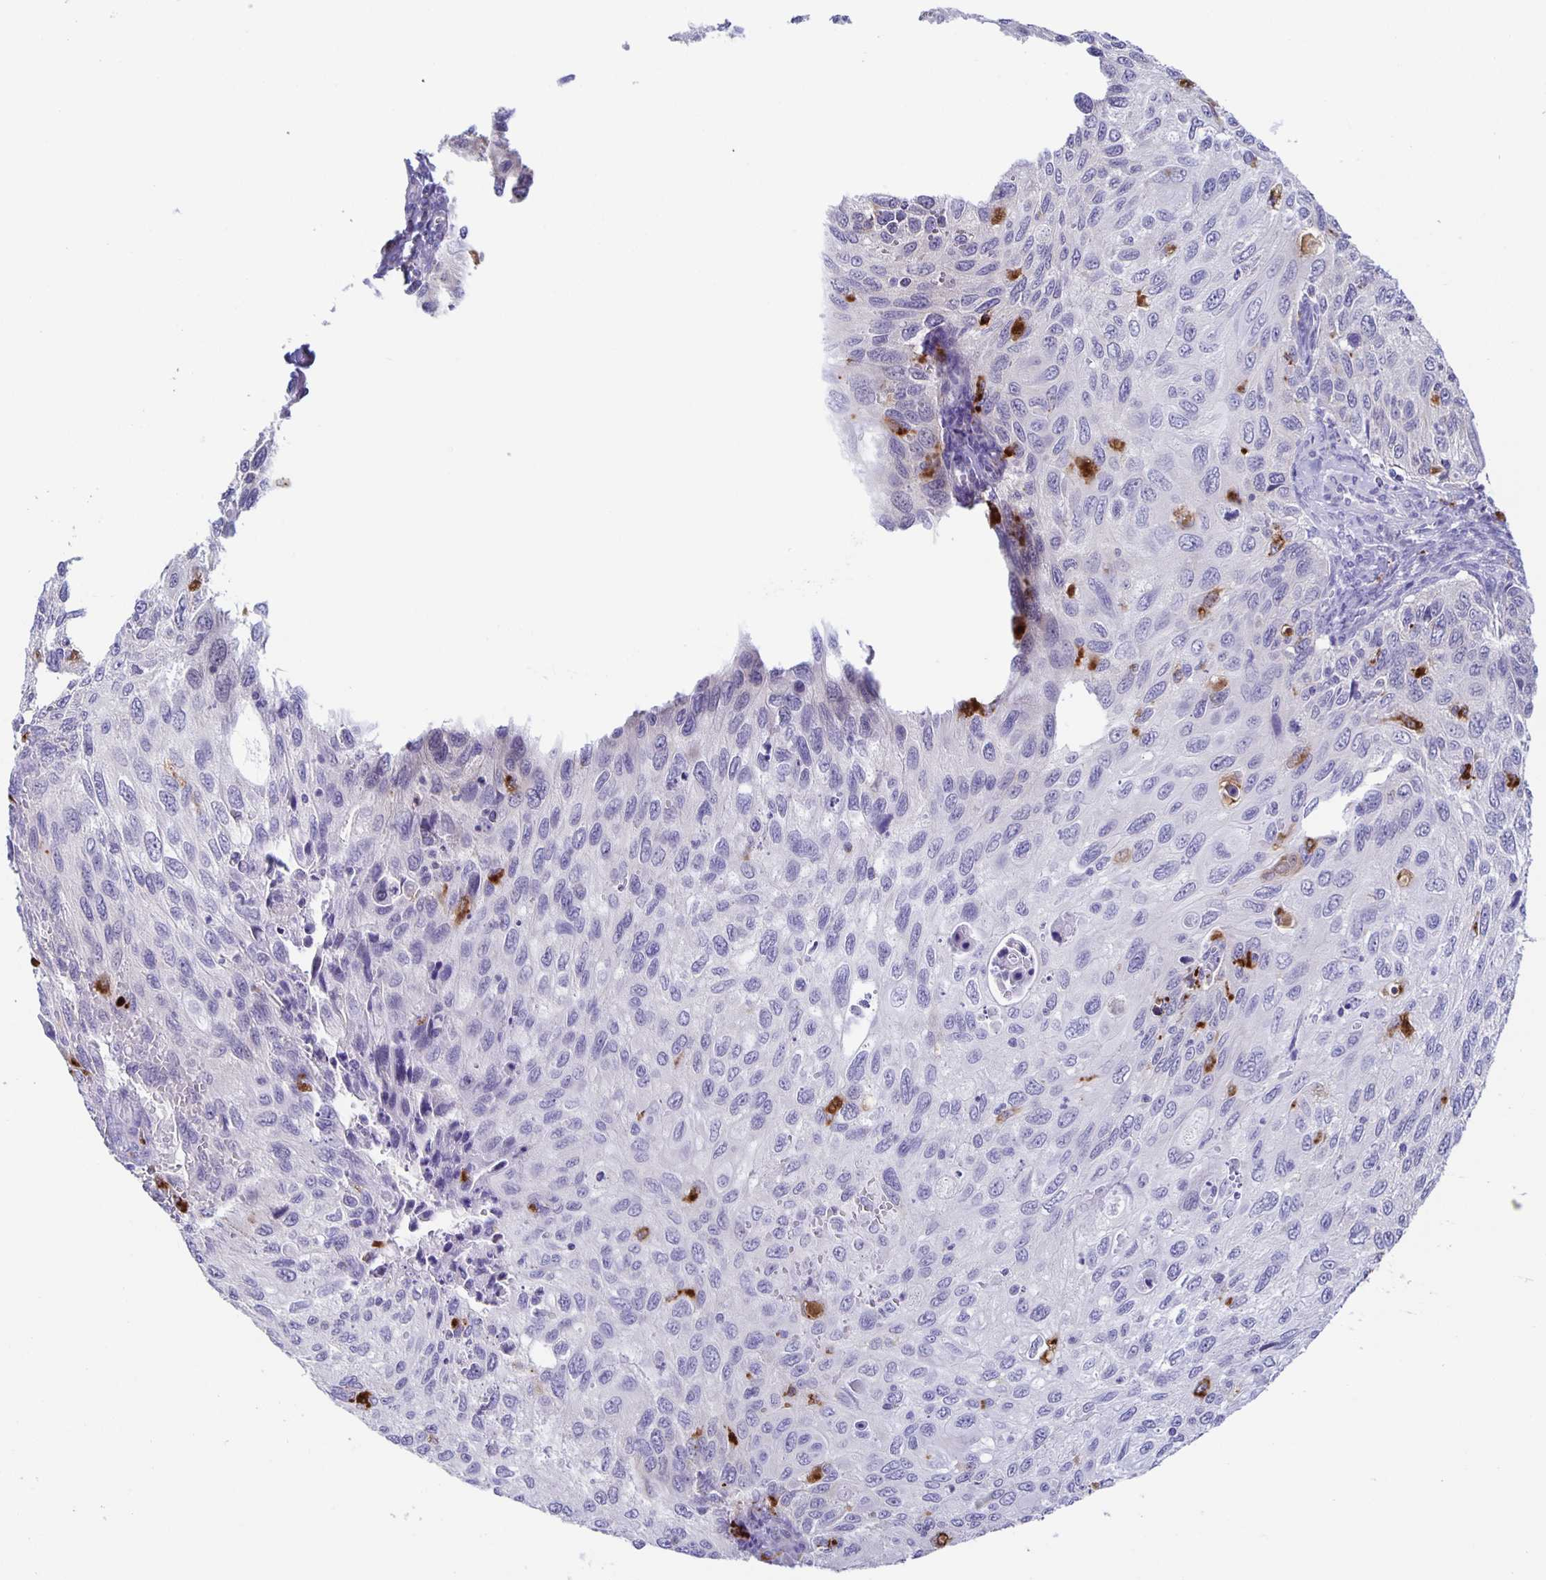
{"staining": {"intensity": "negative", "quantity": "none", "location": "none"}, "tissue": "cervical cancer", "cell_type": "Tumor cells", "image_type": "cancer", "snomed": [{"axis": "morphology", "description": "Squamous cell carcinoma, NOS"}, {"axis": "topography", "description": "Cervix"}], "caption": "The micrograph reveals no significant positivity in tumor cells of cervical cancer.", "gene": "LIPA", "patient": {"sex": "female", "age": 70}}